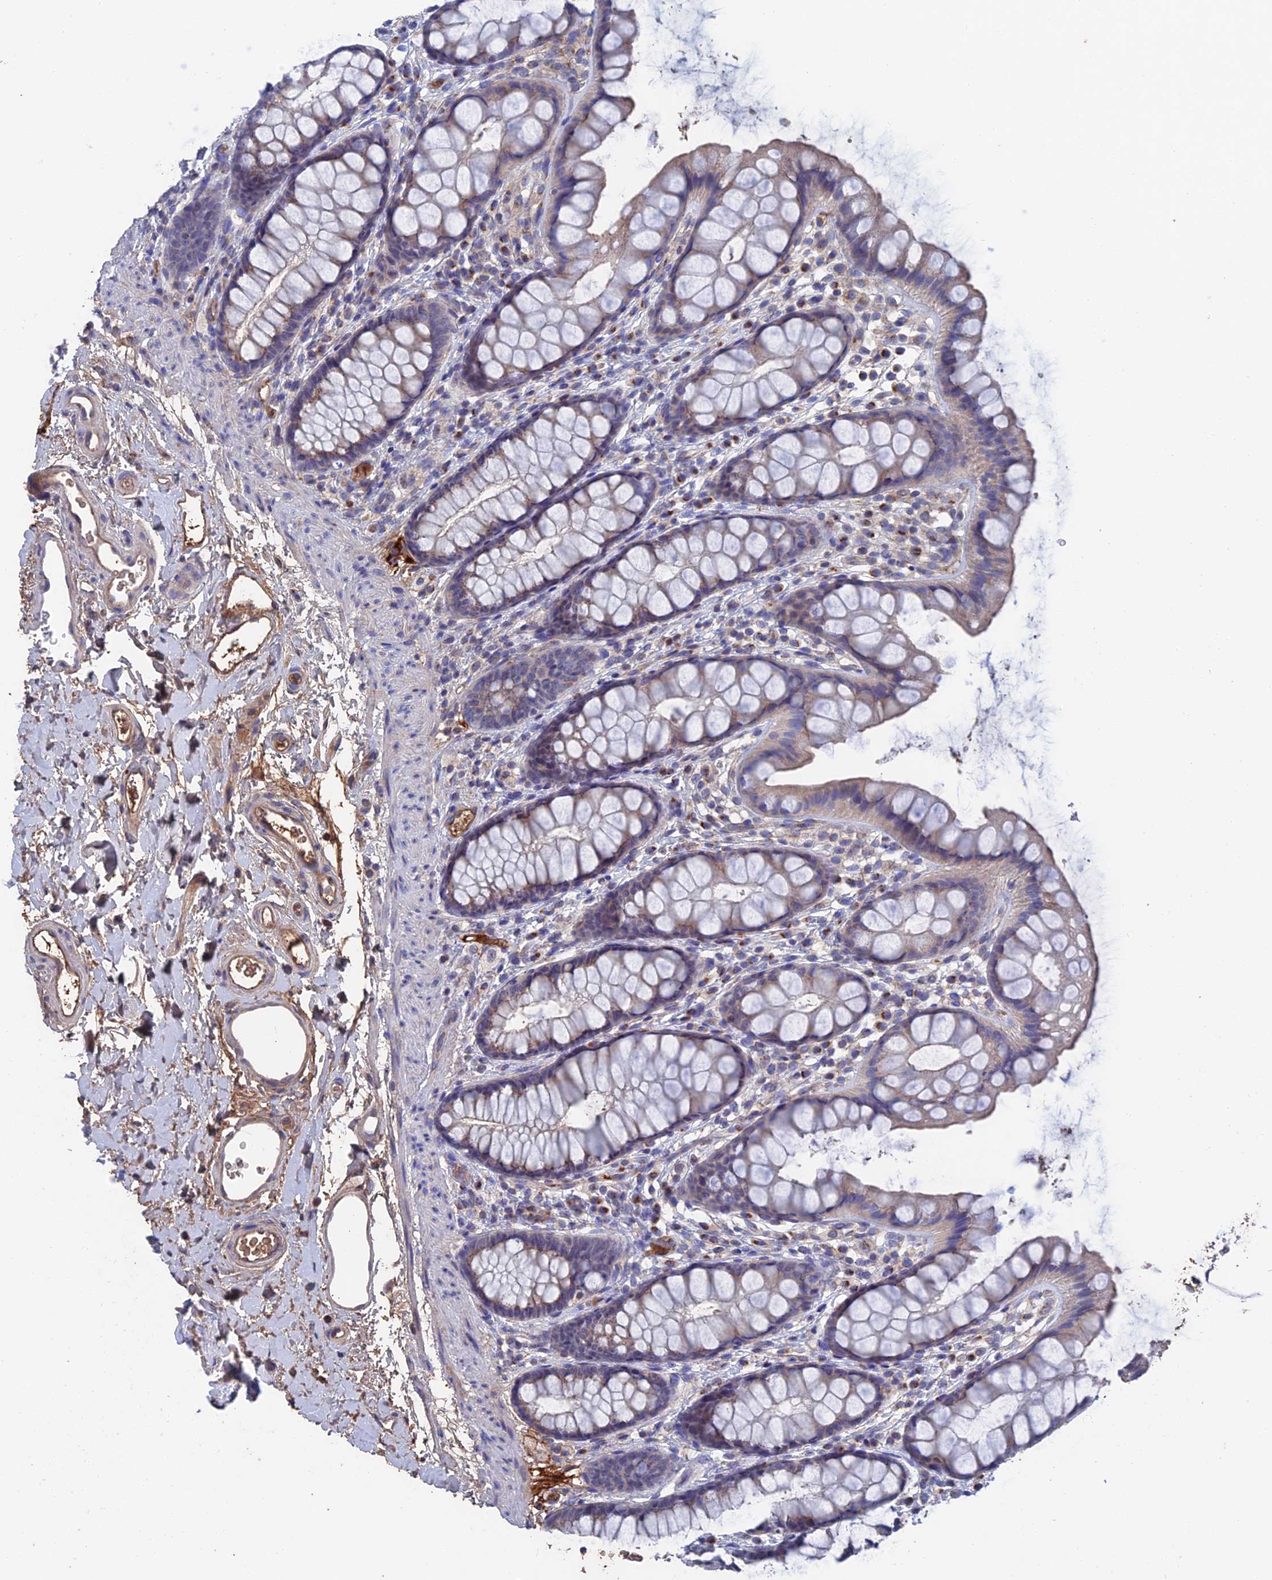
{"staining": {"intensity": "moderate", "quantity": "<25%", "location": "cytoplasmic/membranous"}, "tissue": "rectum", "cell_type": "Glandular cells", "image_type": "normal", "snomed": [{"axis": "morphology", "description": "Normal tissue, NOS"}, {"axis": "topography", "description": "Rectum"}], "caption": "Protein staining of unremarkable rectum shows moderate cytoplasmic/membranous positivity in about <25% of glandular cells.", "gene": "HPF1", "patient": {"sex": "female", "age": 65}}